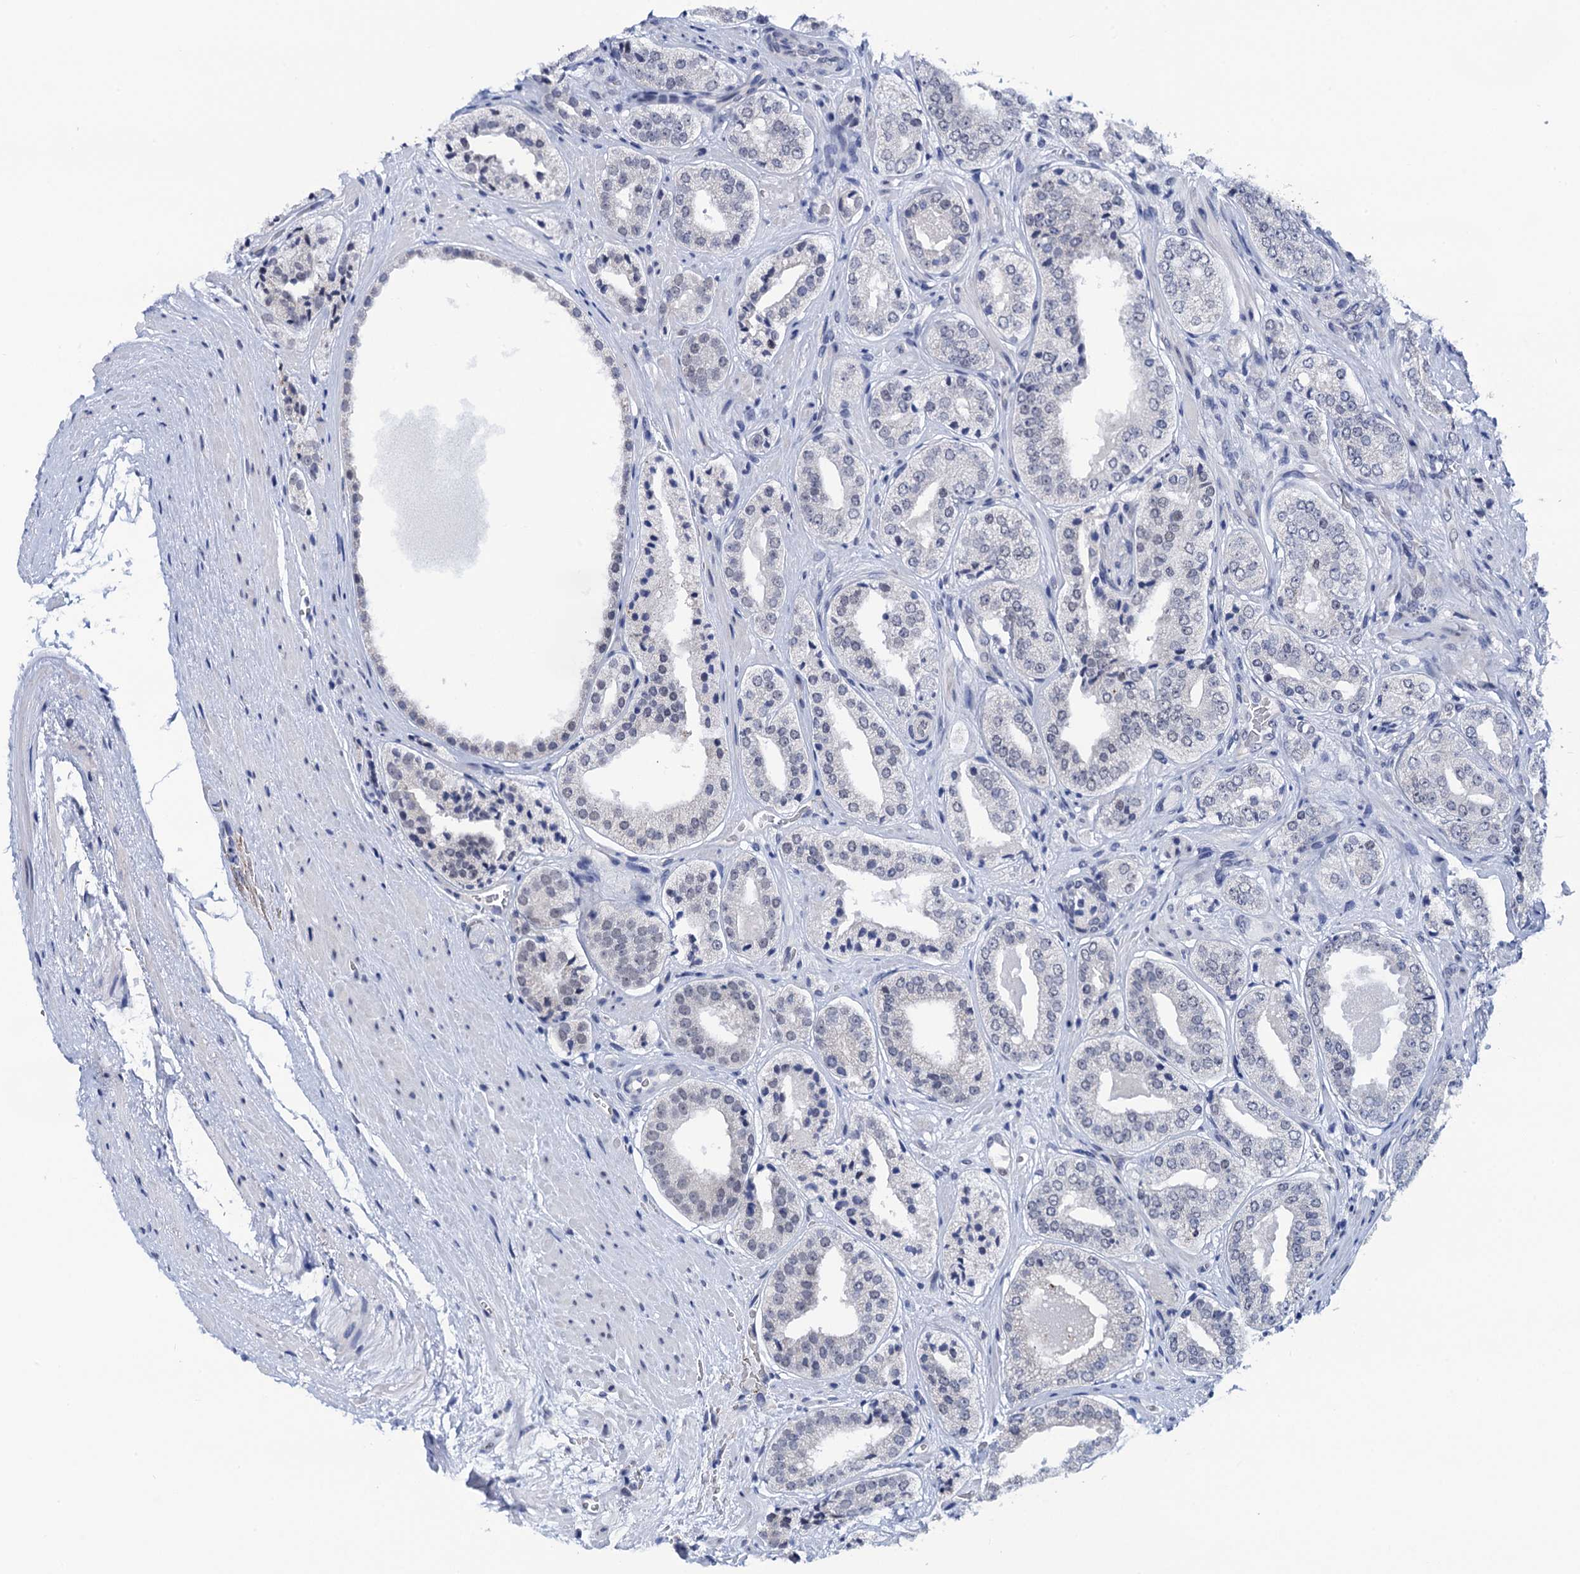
{"staining": {"intensity": "negative", "quantity": "none", "location": "none"}, "tissue": "prostate cancer", "cell_type": "Tumor cells", "image_type": "cancer", "snomed": [{"axis": "morphology", "description": "Adenocarcinoma, High grade"}, {"axis": "topography", "description": "Prostate"}], "caption": "High magnification brightfield microscopy of prostate cancer stained with DAB (brown) and counterstained with hematoxylin (blue): tumor cells show no significant expression. (Immunohistochemistry, brightfield microscopy, high magnification).", "gene": "C16orf87", "patient": {"sex": "male", "age": 71}}